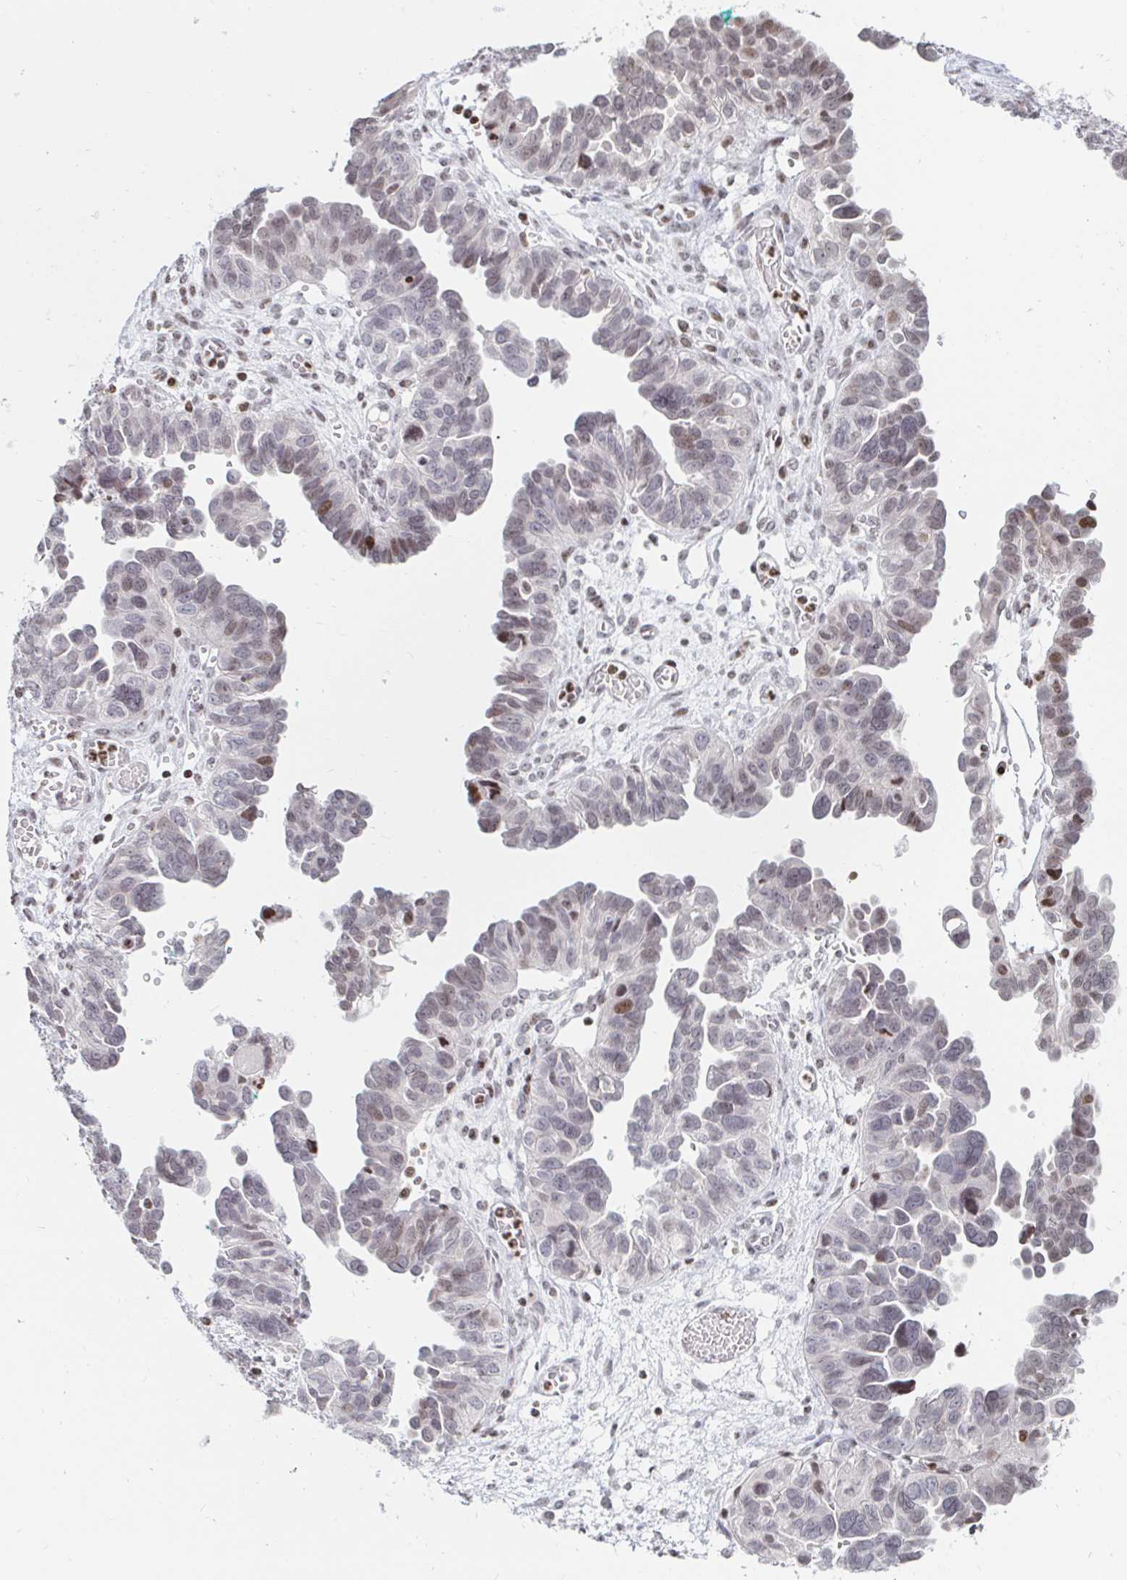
{"staining": {"intensity": "weak", "quantity": ">75%", "location": "nuclear"}, "tissue": "ovarian cancer", "cell_type": "Tumor cells", "image_type": "cancer", "snomed": [{"axis": "morphology", "description": "Cystadenocarcinoma, serous, NOS"}, {"axis": "topography", "description": "Ovary"}], "caption": "Tumor cells show low levels of weak nuclear expression in approximately >75% of cells in ovarian cancer.", "gene": "HOXC10", "patient": {"sex": "female", "age": 64}}